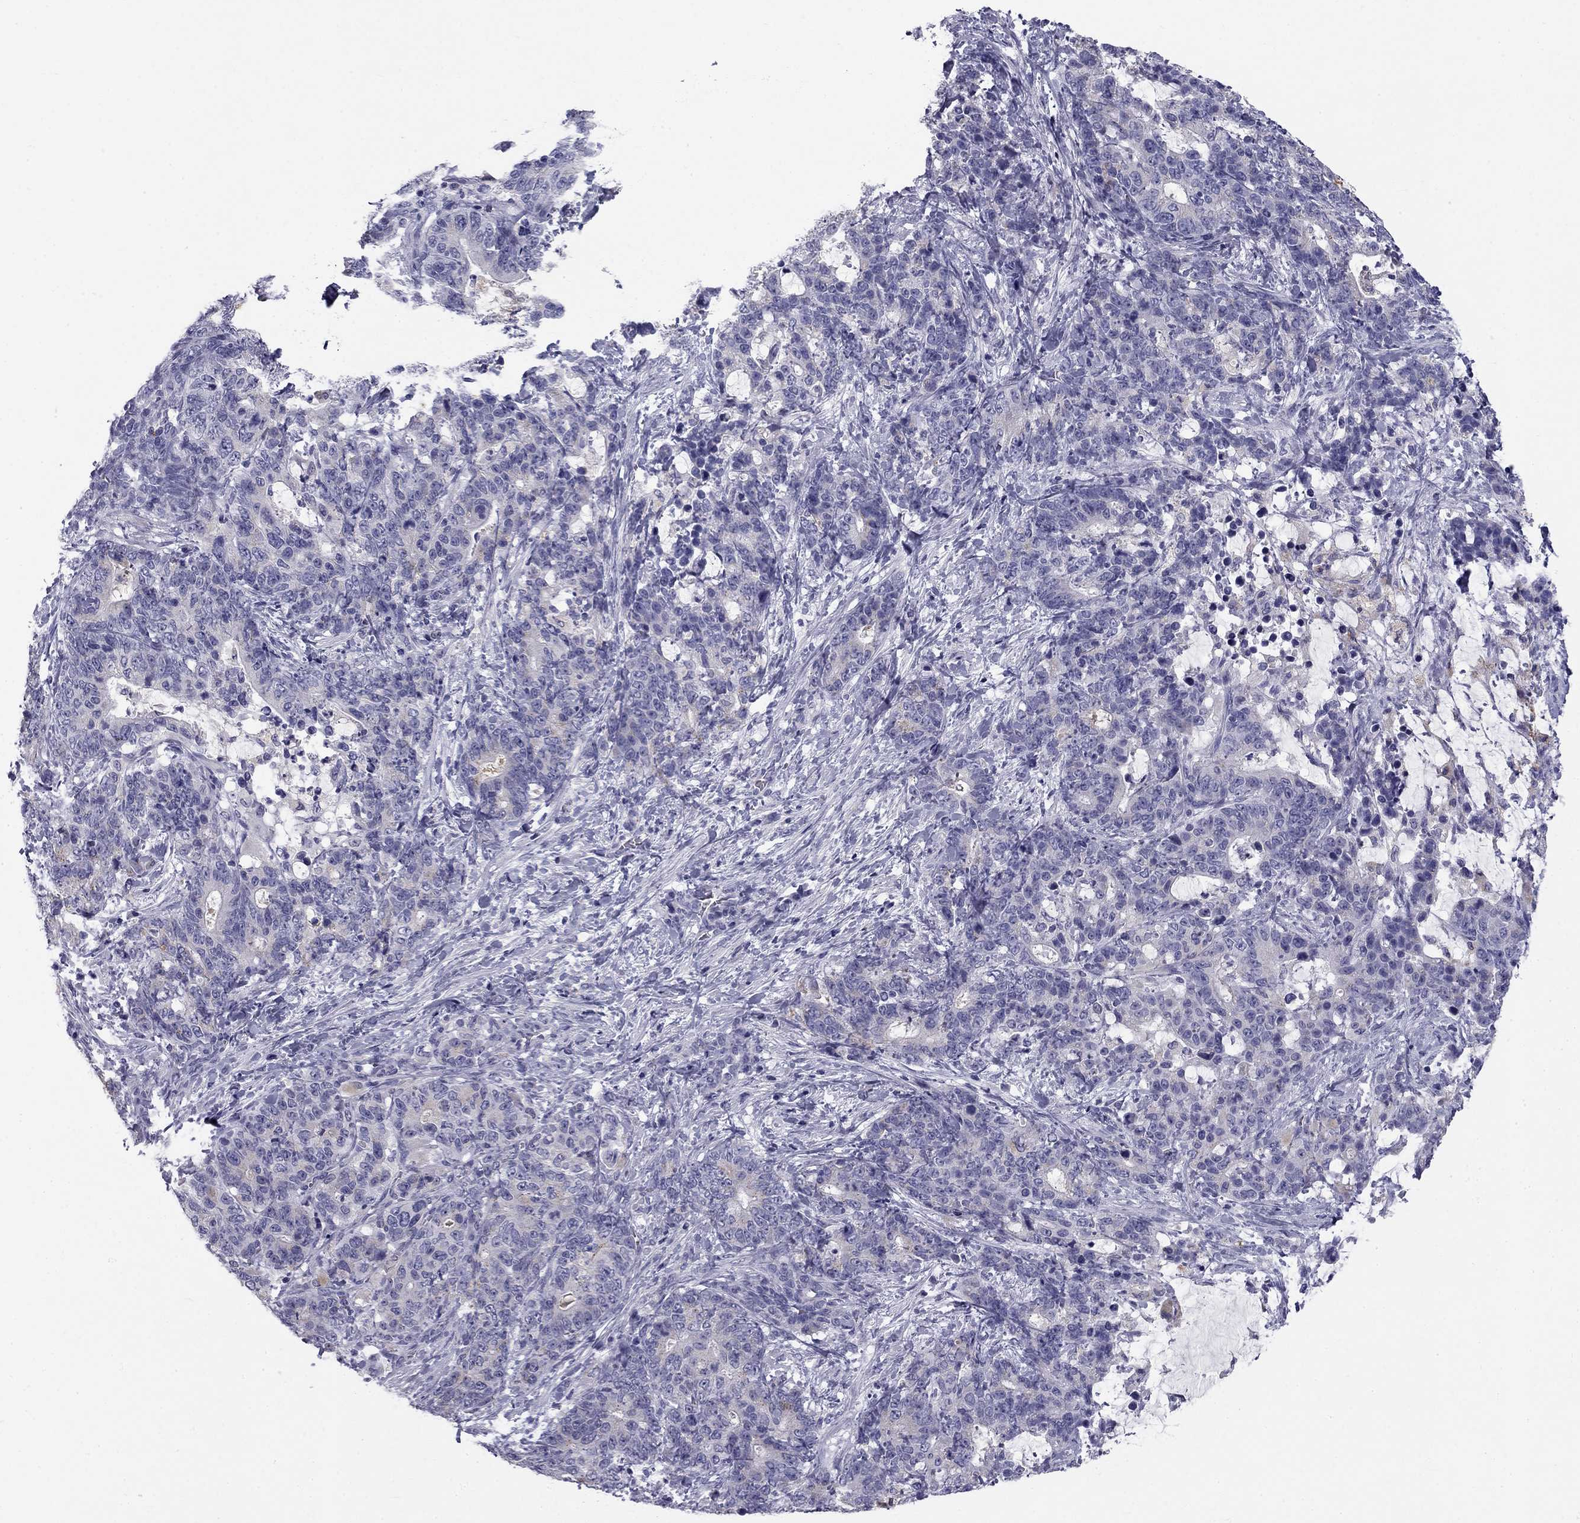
{"staining": {"intensity": "negative", "quantity": "none", "location": "none"}, "tissue": "stomach cancer", "cell_type": "Tumor cells", "image_type": "cancer", "snomed": [{"axis": "morphology", "description": "Normal tissue, NOS"}, {"axis": "morphology", "description": "Adenocarcinoma, NOS"}, {"axis": "topography", "description": "Stomach"}], "caption": "This is an immunohistochemistry (IHC) histopathology image of human stomach cancer. There is no positivity in tumor cells.", "gene": "CLPSL2", "patient": {"sex": "female", "age": 64}}